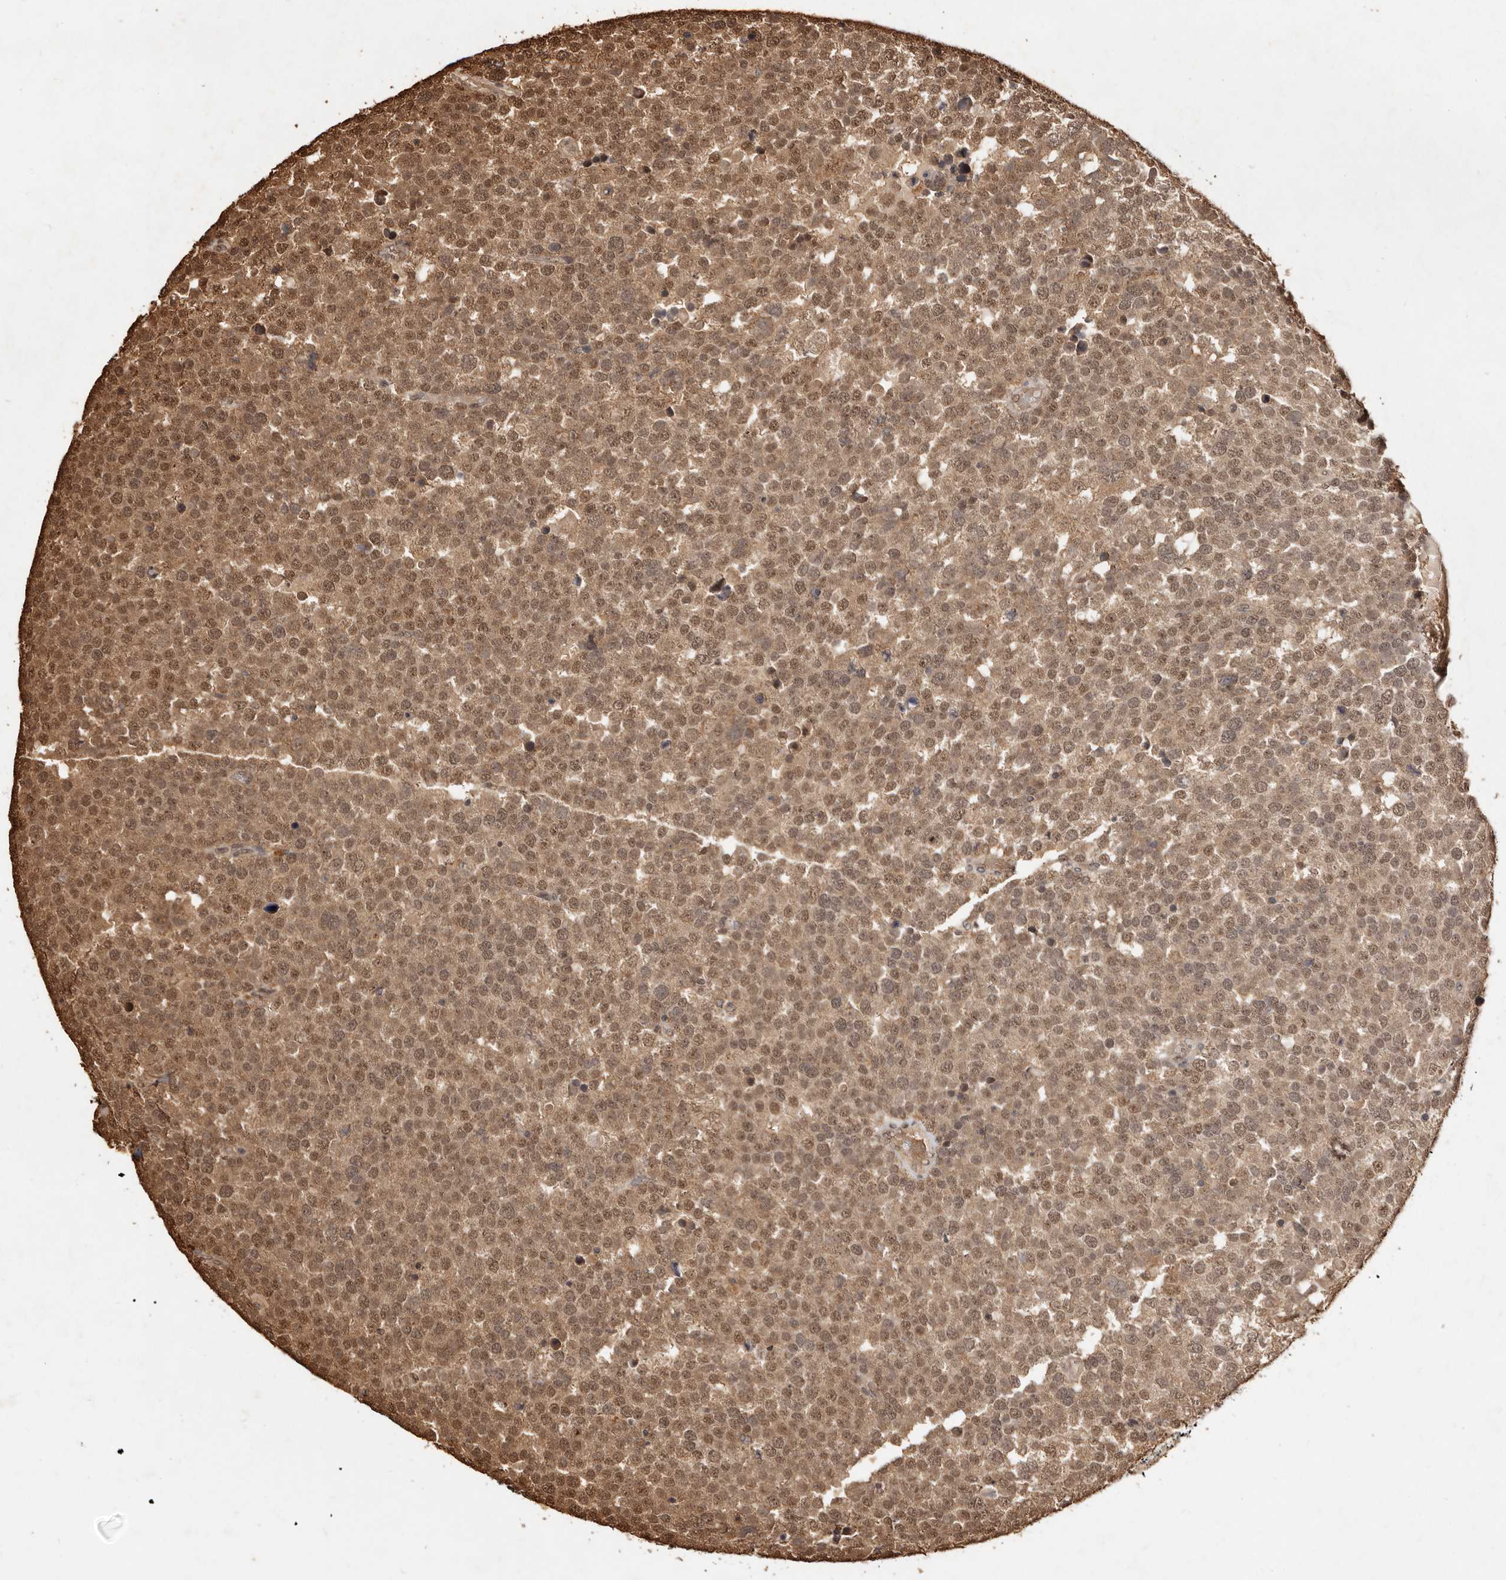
{"staining": {"intensity": "moderate", "quantity": ">75%", "location": "cytoplasmic/membranous,nuclear"}, "tissue": "testis cancer", "cell_type": "Tumor cells", "image_type": "cancer", "snomed": [{"axis": "morphology", "description": "Seminoma, NOS"}, {"axis": "topography", "description": "Testis"}], "caption": "Testis cancer (seminoma) stained for a protein (brown) exhibits moderate cytoplasmic/membranous and nuclear positive positivity in about >75% of tumor cells.", "gene": "NOTCH1", "patient": {"sex": "male", "age": 71}}